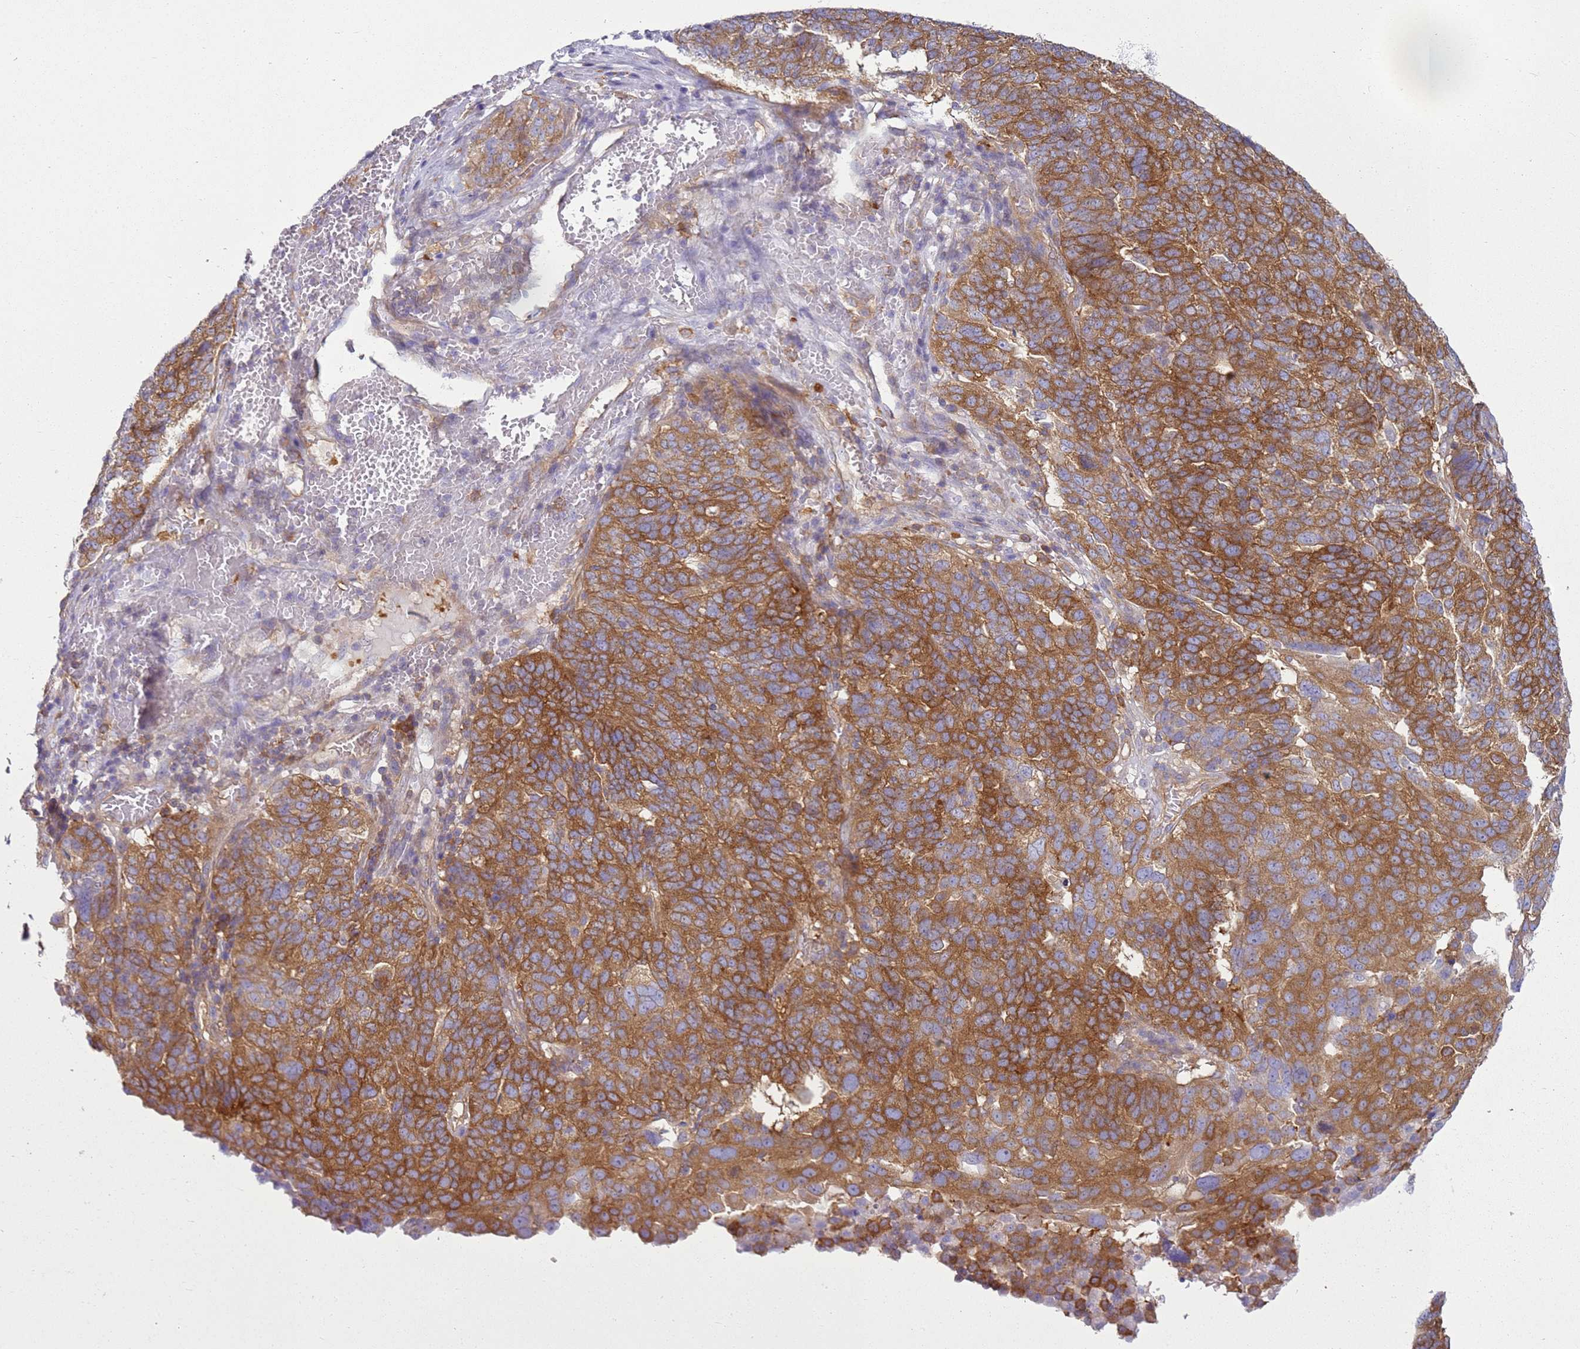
{"staining": {"intensity": "moderate", "quantity": ">75%", "location": "cytoplasmic/membranous"}, "tissue": "ovarian cancer", "cell_type": "Tumor cells", "image_type": "cancer", "snomed": [{"axis": "morphology", "description": "Cystadenocarcinoma, serous, NOS"}, {"axis": "topography", "description": "Ovary"}], "caption": "Protein staining of ovarian cancer tissue demonstrates moderate cytoplasmic/membranous staining in approximately >75% of tumor cells.", "gene": "SNX21", "patient": {"sex": "female", "age": 59}}